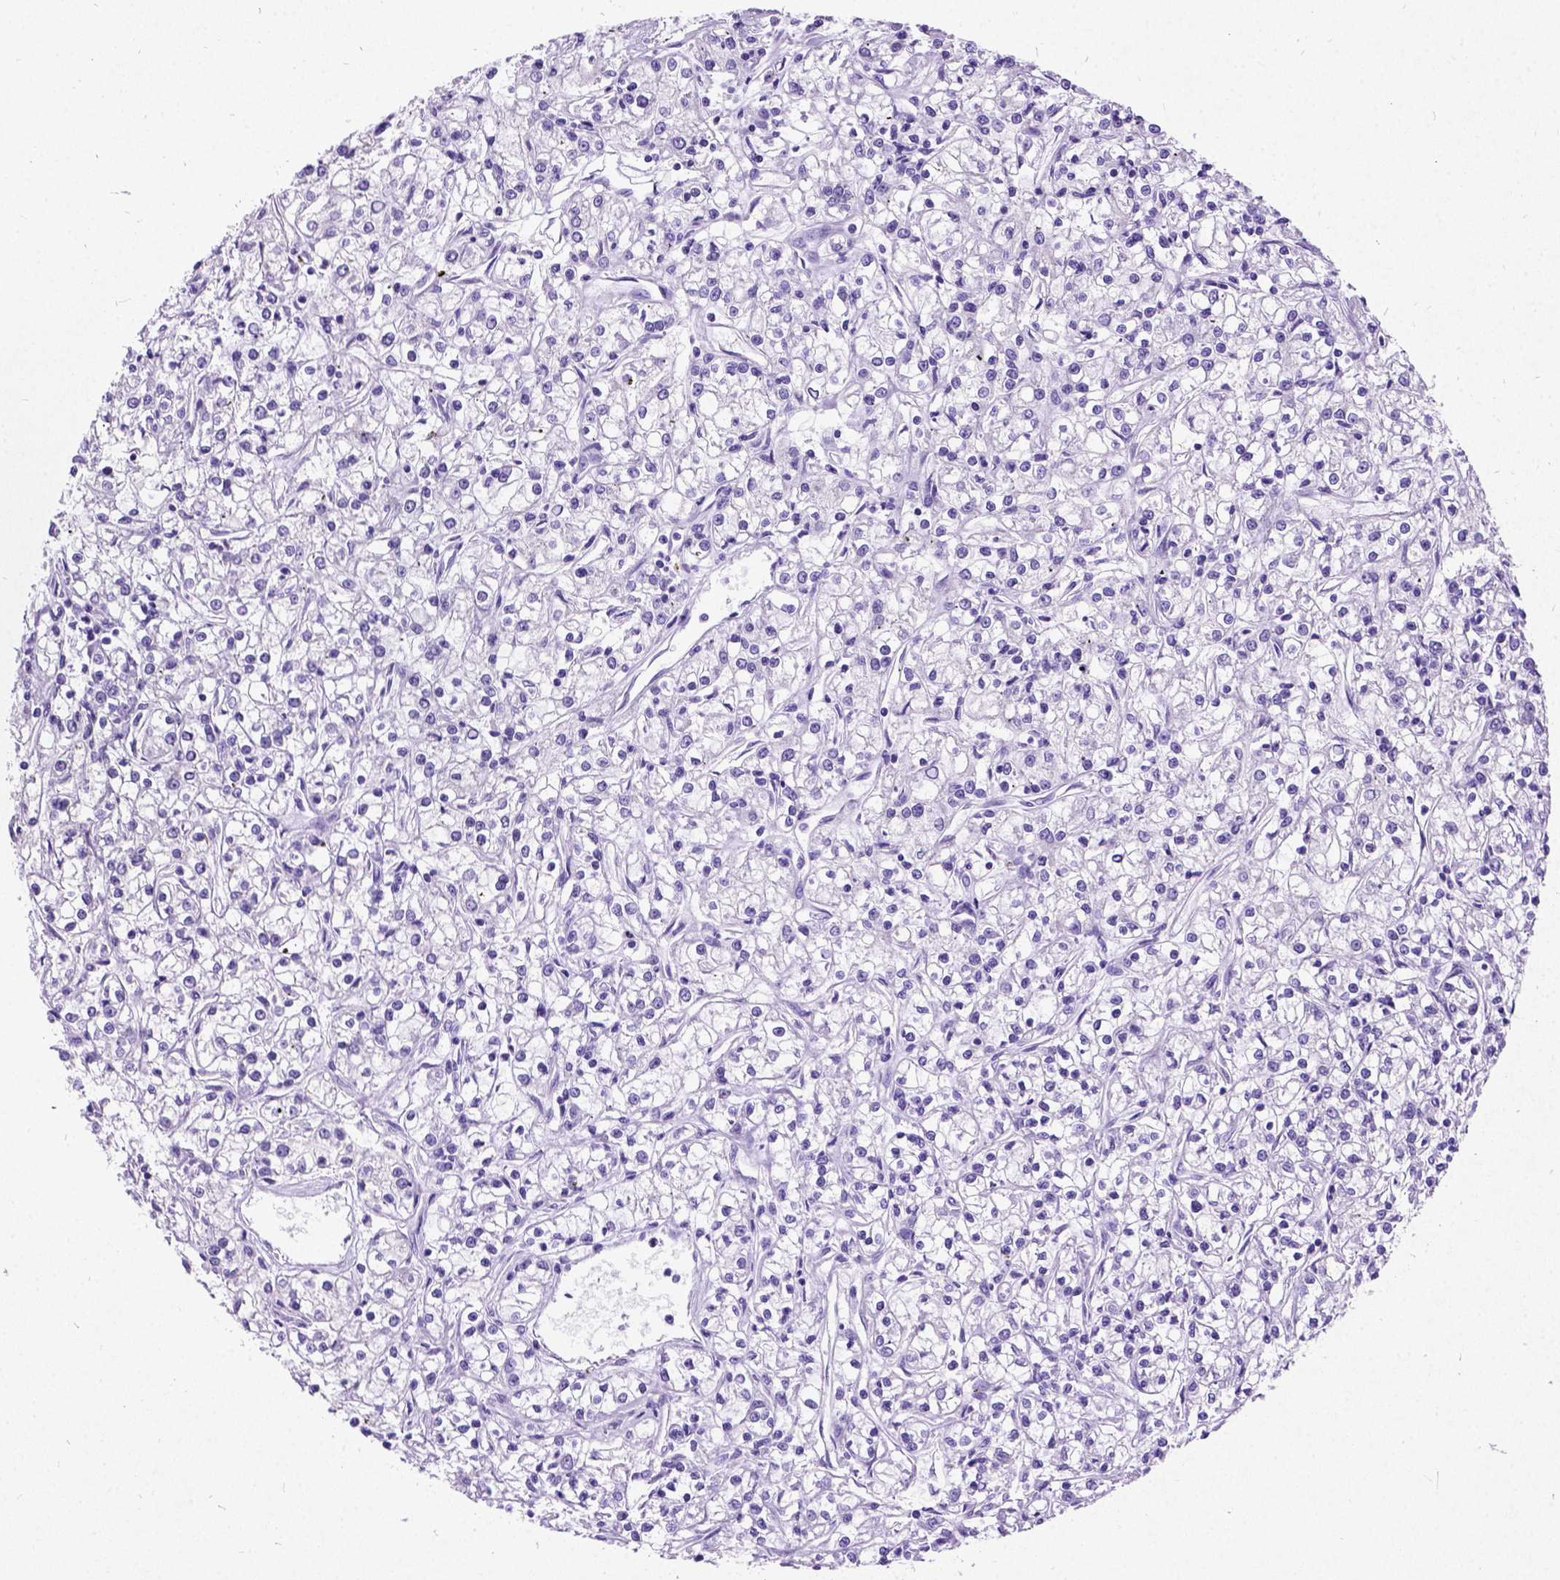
{"staining": {"intensity": "negative", "quantity": "none", "location": "none"}, "tissue": "renal cancer", "cell_type": "Tumor cells", "image_type": "cancer", "snomed": [{"axis": "morphology", "description": "Adenocarcinoma, NOS"}, {"axis": "topography", "description": "Kidney"}], "caption": "A histopathology image of human renal cancer is negative for staining in tumor cells.", "gene": "NEUROD4", "patient": {"sex": "female", "age": 59}}